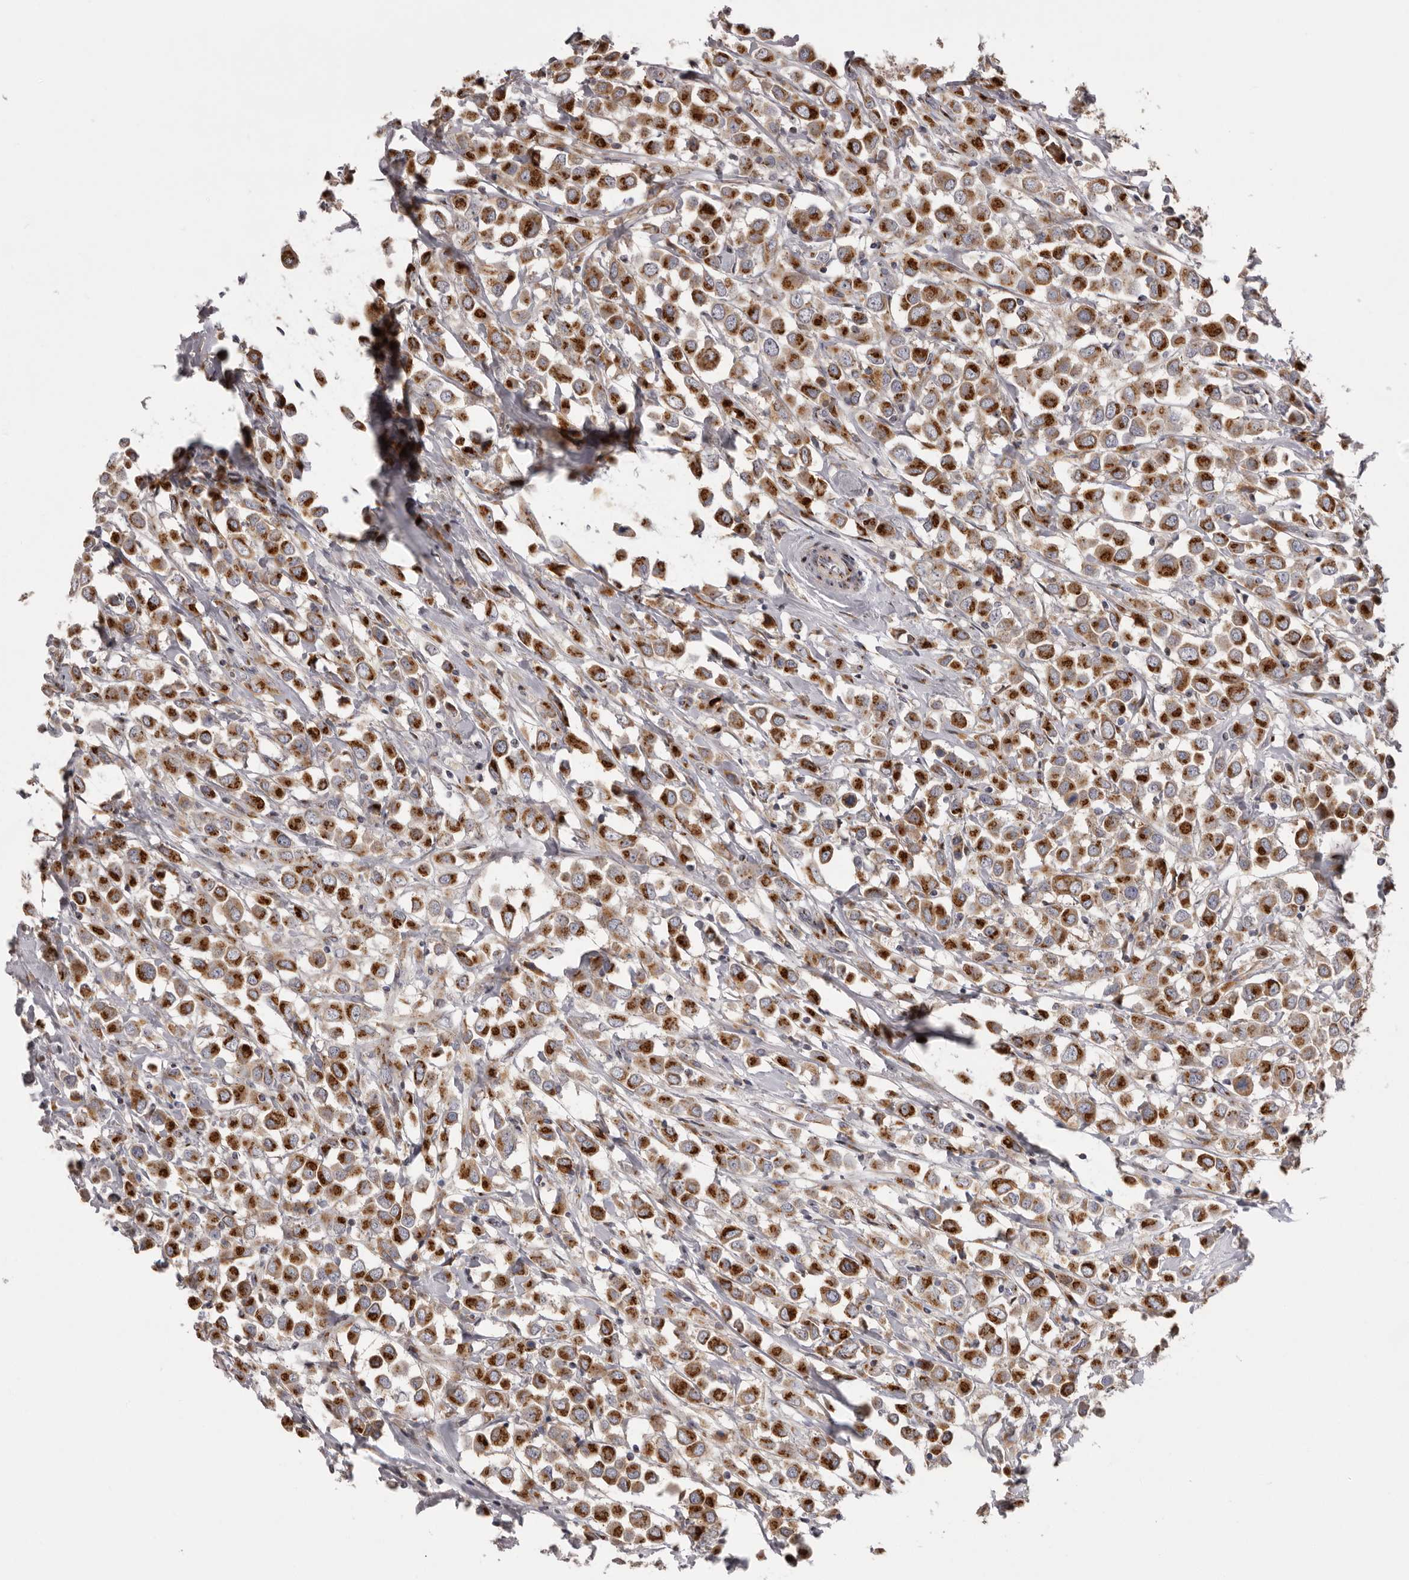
{"staining": {"intensity": "strong", "quantity": ">75%", "location": "cytoplasmic/membranous"}, "tissue": "breast cancer", "cell_type": "Tumor cells", "image_type": "cancer", "snomed": [{"axis": "morphology", "description": "Duct carcinoma"}, {"axis": "topography", "description": "Breast"}], "caption": "Immunohistochemical staining of human invasive ductal carcinoma (breast) demonstrates strong cytoplasmic/membranous protein positivity in approximately >75% of tumor cells.", "gene": "WDR47", "patient": {"sex": "female", "age": 61}}